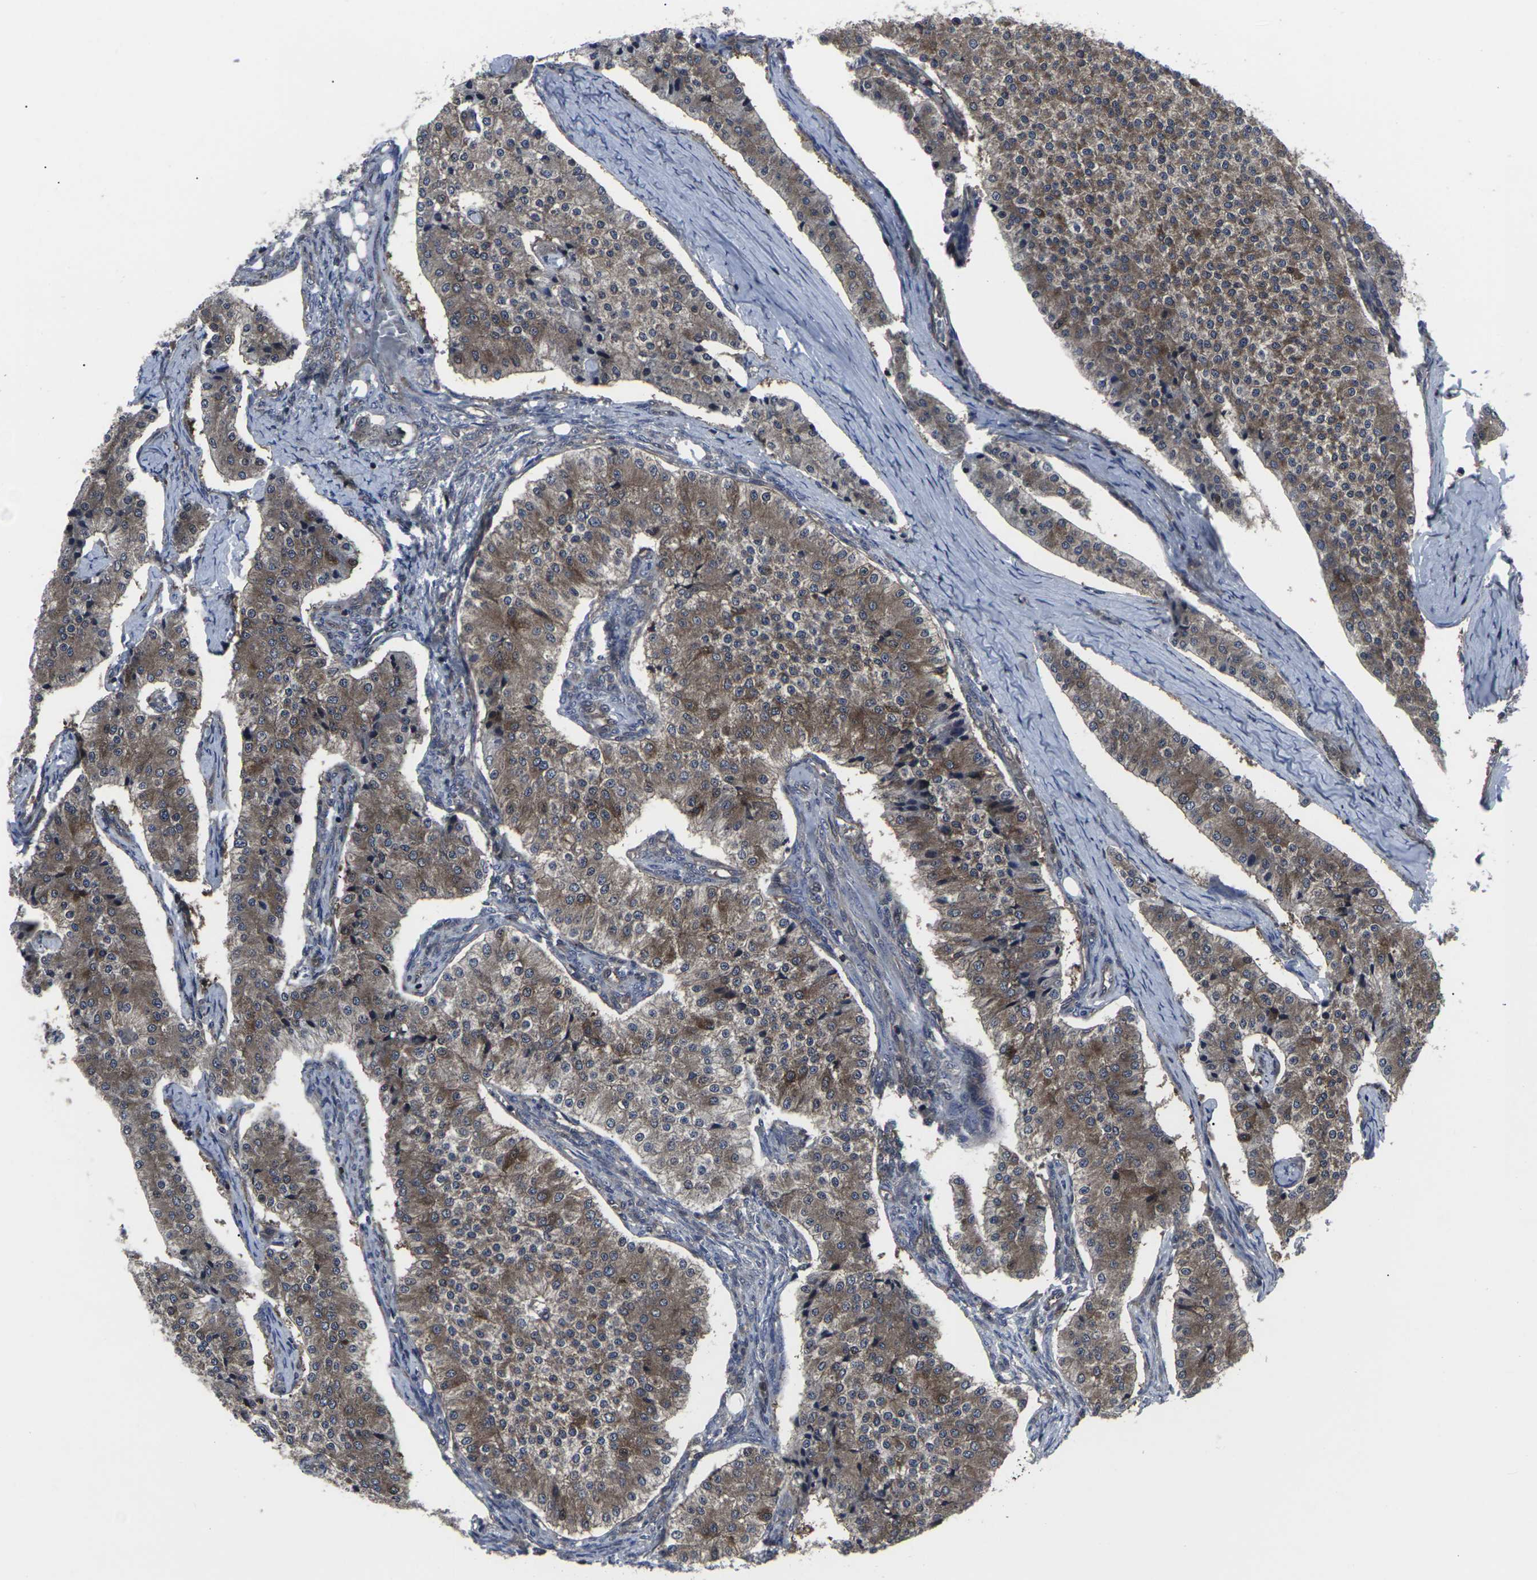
{"staining": {"intensity": "moderate", "quantity": ">75%", "location": "cytoplasmic/membranous"}, "tissue": "carcinoid", "cell_type": "Tumor cells", "image_type": "cancer", "snomed": [{"axis": "morphology", "description": "Carcinoid, malignant, NOS"}, {"axis": "topography", "description": "Colon"}], "caption": "The micrograph exhibits a brown stain indicating the presence of a protein in the cytoplasmic/membranous of tumor cells in carcinoid.", "gene": "HPRT1", "patient": {"sex": "female", "age": 52}}